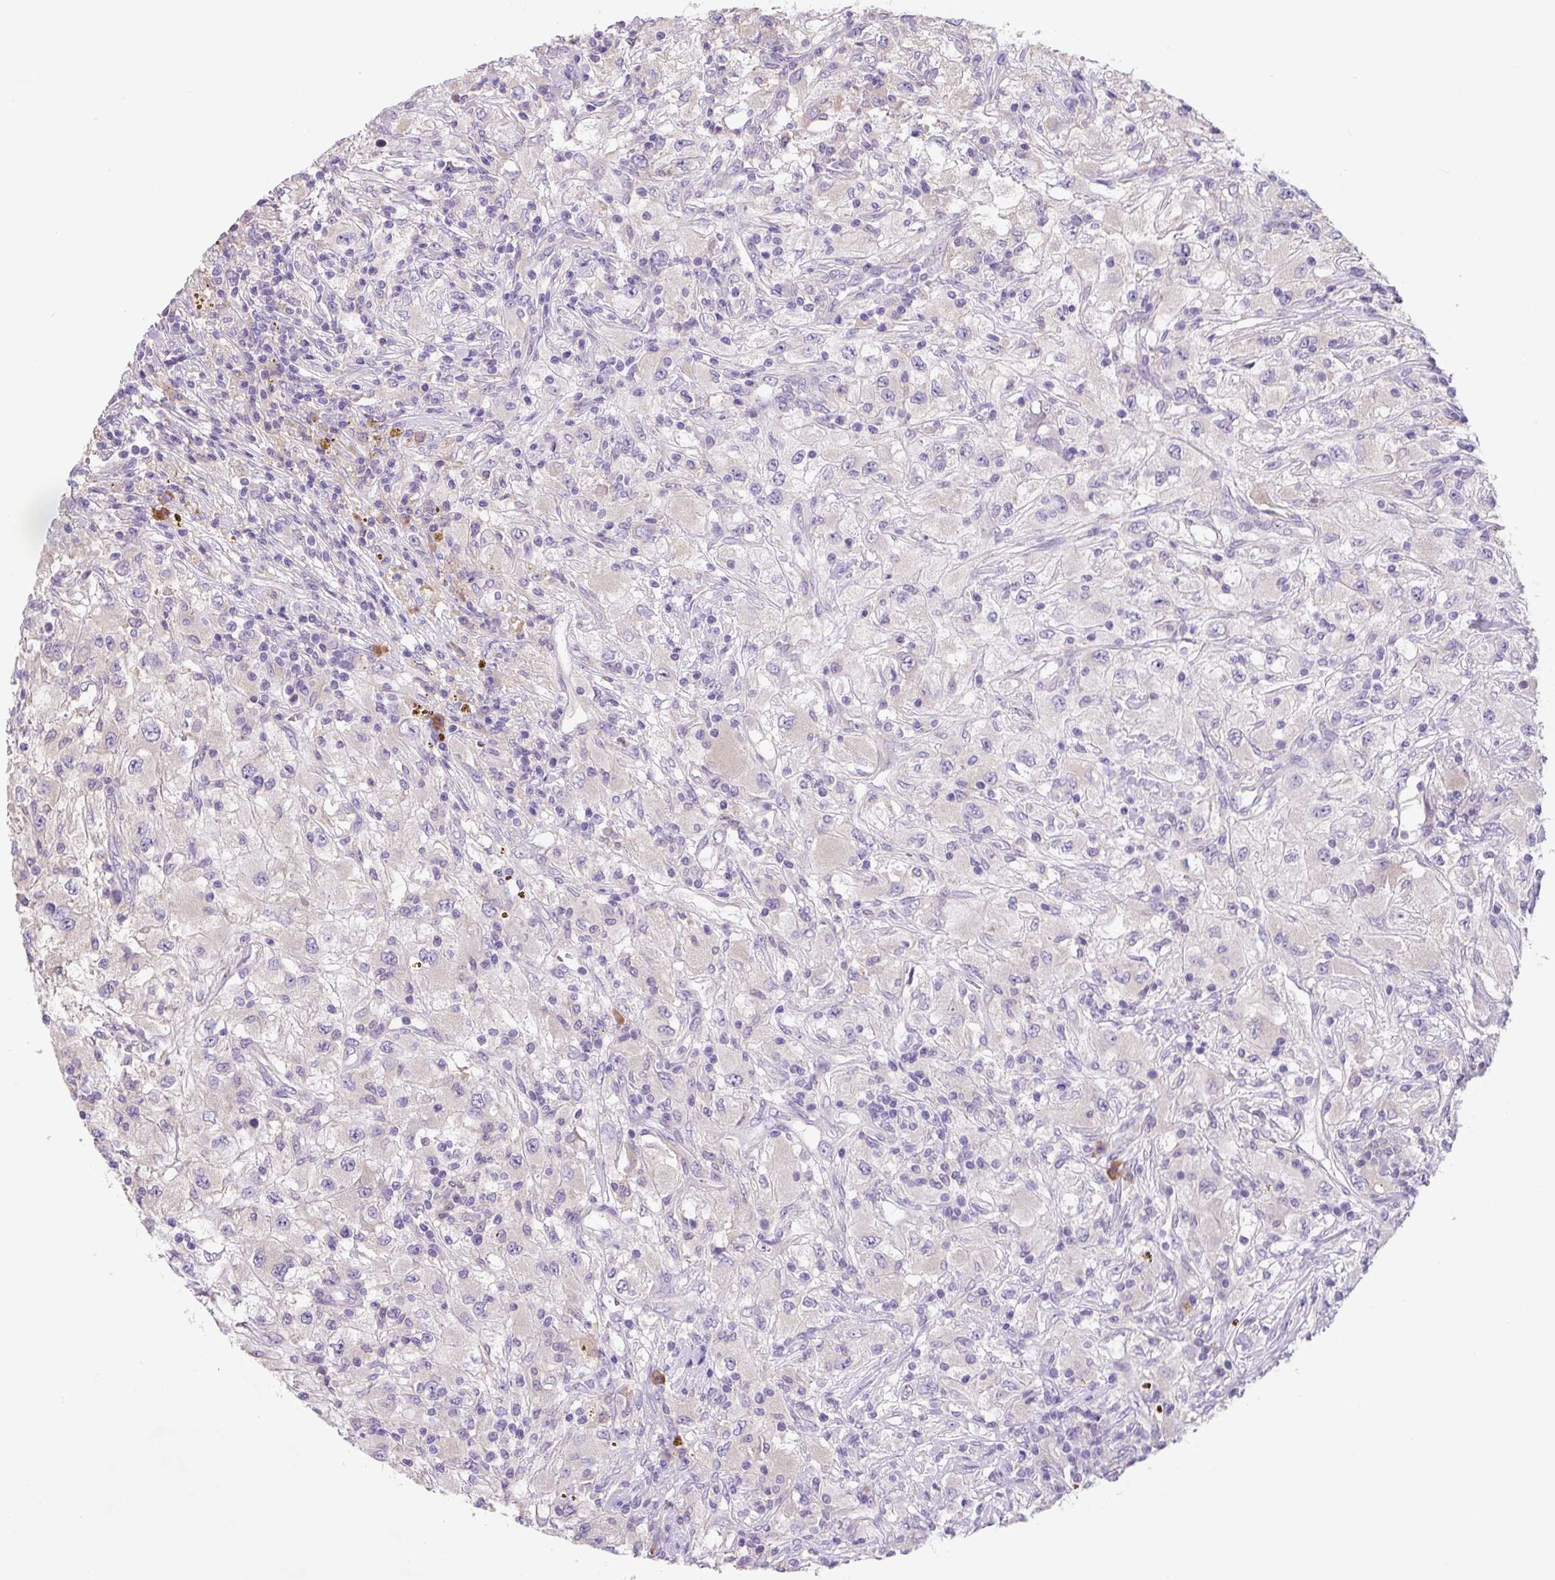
{"staining": {"intensity": "negative", "quantity": "none", "location": "none"}, "tissue": "renal cancer", "cell_type": "Tumor cells", "image_type": "cancer", "snomed": [{"axis": "morphology", "description": "Adenocarcinoma, NOS"}, {"axis": "topography", "description": "Kidney"}], "caption": "Tumor cells are negative for protein expression in human renal adenocarcinoma.", "gene": "FZD5", "patient": {"sex": "female", "age": 67}}